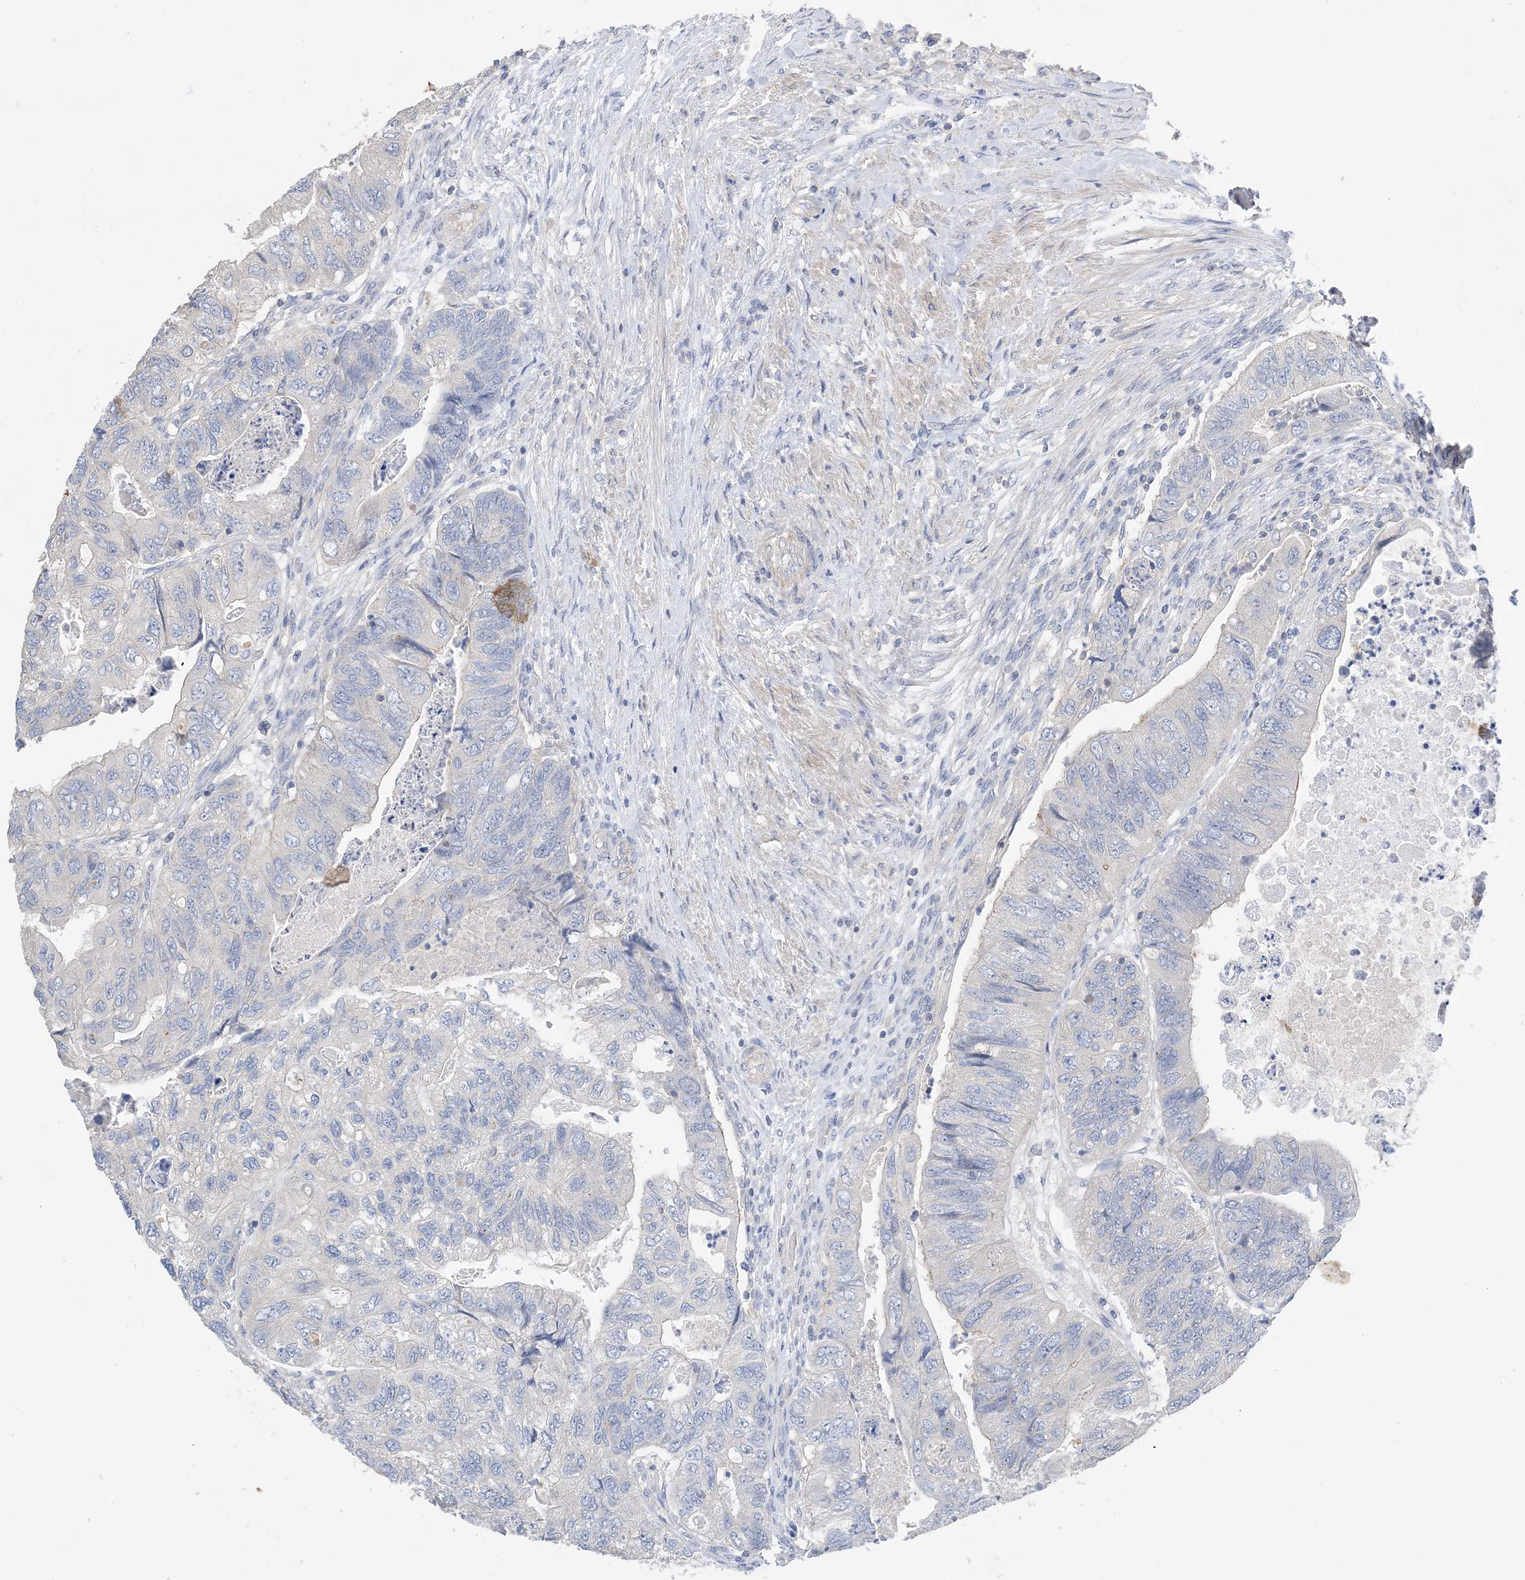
{"staining": {"intensity": "negative", "quantity": "none", "location": "none"}, "tissue": "colorectal cancer", "cell_type": "Tumor cells", "image_type": "cancer", "snomed": [{"axis": "morphology", "description": "Adenocarcinoma, NOS"}, {"axis": "topography", "description": "Rectum"}], "caption": "Image shows no protein staining in tumor cells of colorectal cancer (adenocarcinoma) tissue.", "gene": "KPRP", "patient": {"sex": "male", "age": 63}}